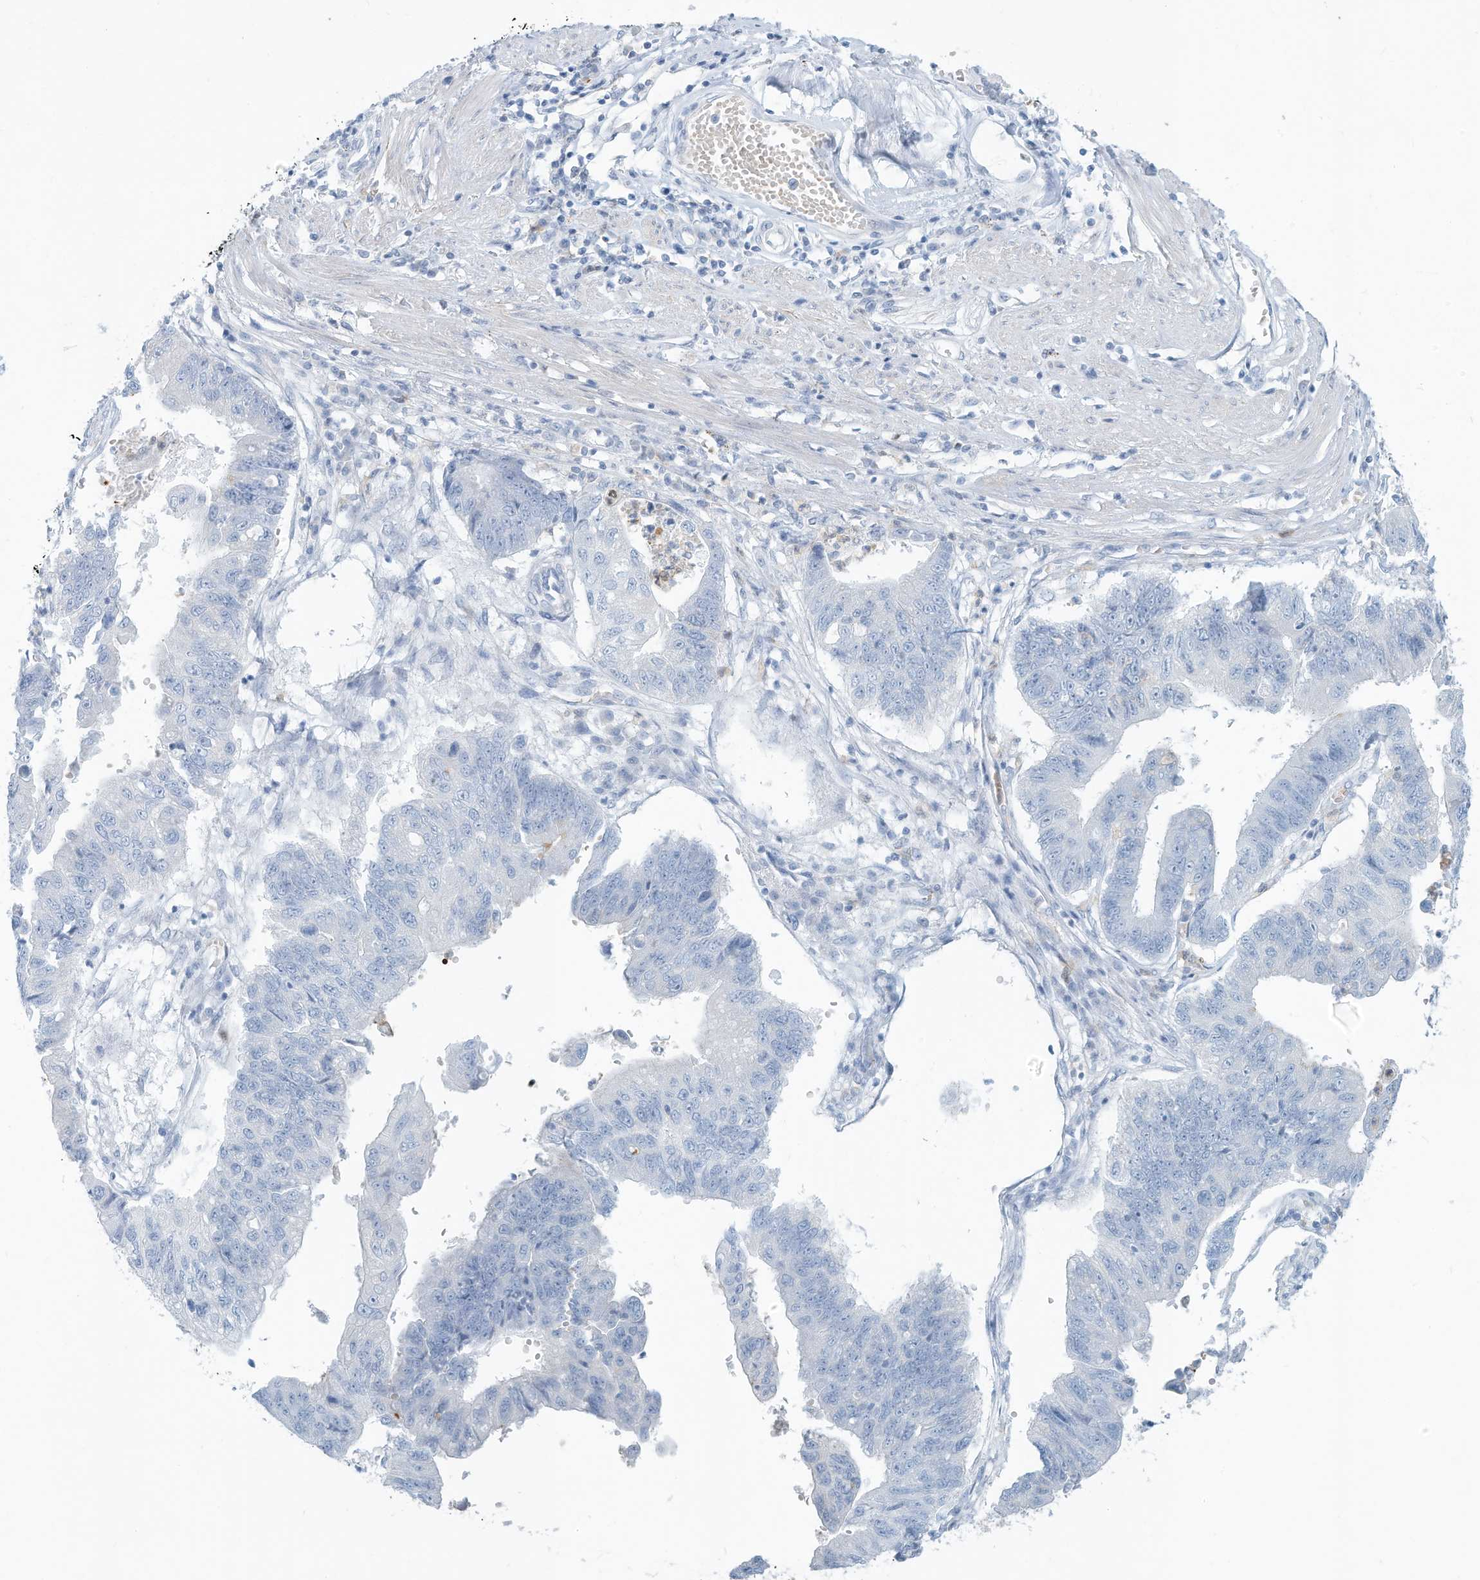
{"staining": {"intensity": "negative", "quantity": "none", "location": "none"}, "tissue": "stomach cancer", "cell_type": "Tumor cells", "image_type": "cancer", "snomed": [{"axis": "morphology", "description": "Adenocarcinoma, NOS"}, {"axis": "topography", "description": "Stomach"}], "caption": "Immunohistochemistry (IHC) histopathology image of neoplastic tissue: stomach cancer (adenocarcinoma) stained with DAB (3,3'-diaminobenzidine) displays no significant protein positivity in tumor cells.", "gene": "ERI2", "patient": {"sex": "male", "age": 59}}